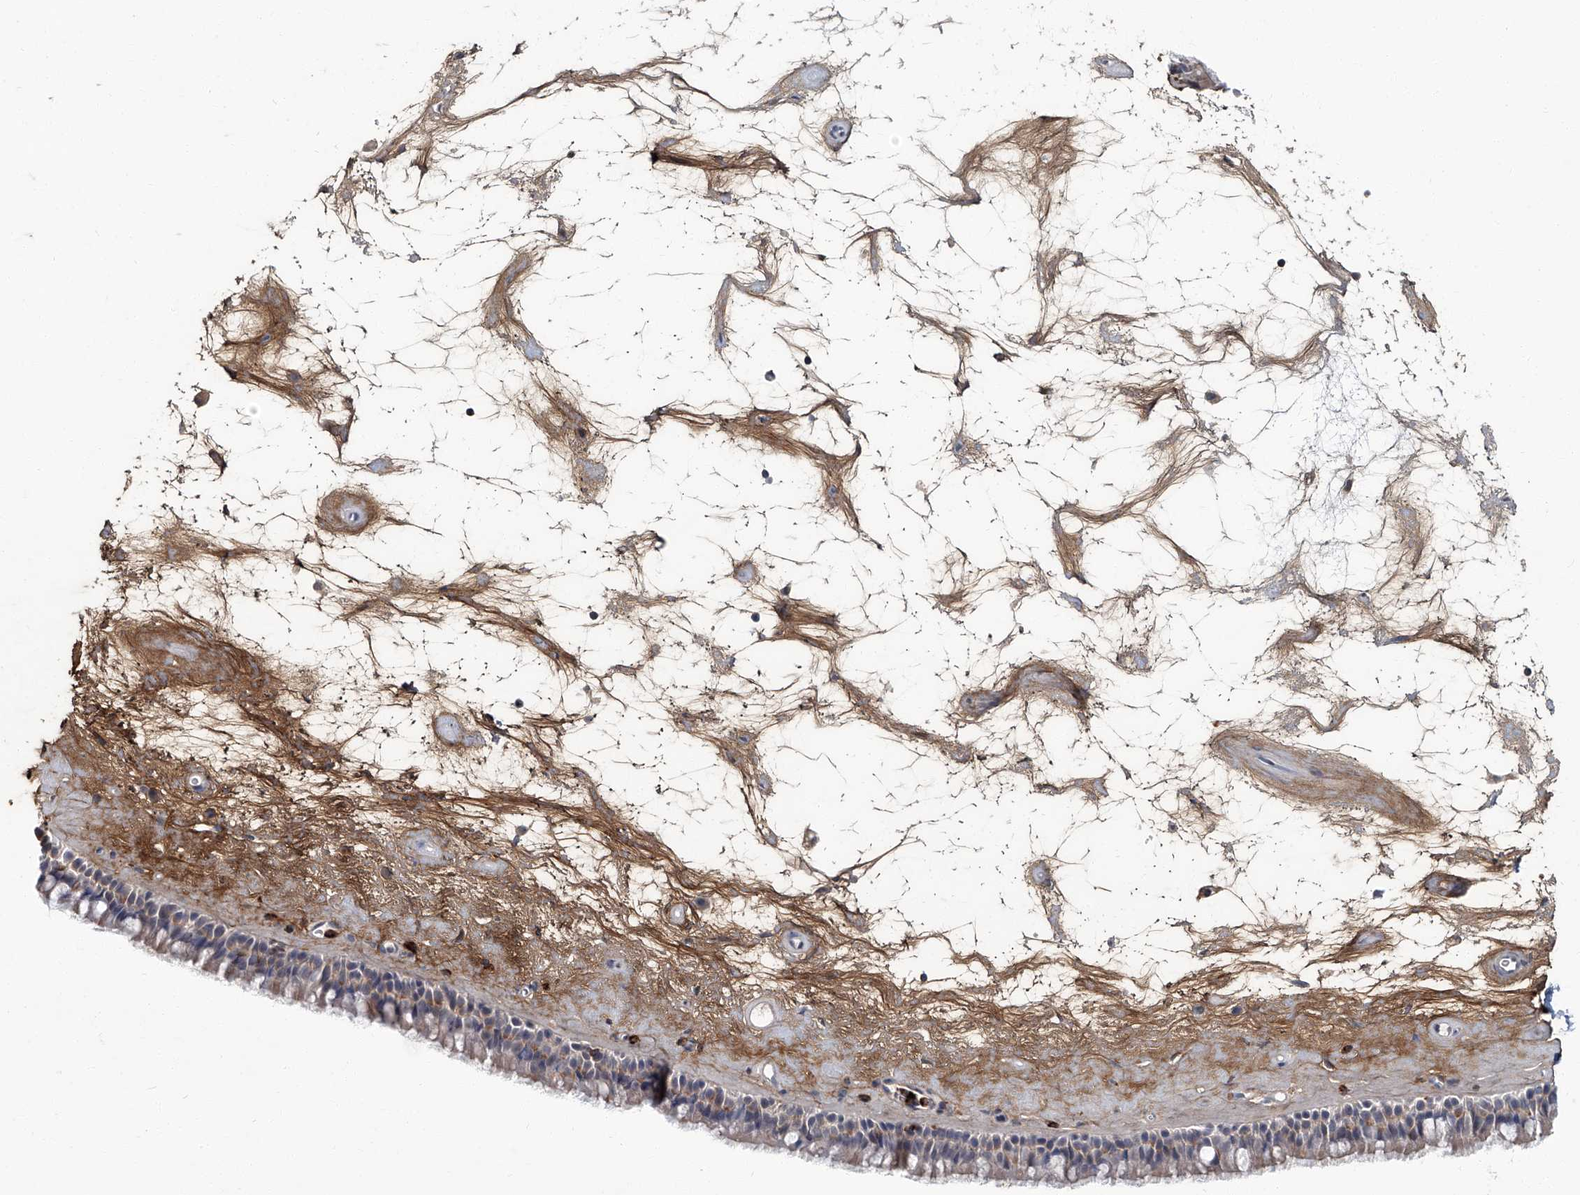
{"staining": {"intensity": "weak", "quantity": "25%-75%", "location": "cytoplasmic/membranous"}, "tissue": "nasopharynx", "cell_type": "Respiratory epithelial cells", "image_type": "normal", "snomed": [{"axis": "morphology", "description": "Normal tissue, NOS"}, {"axis": "topography", "description": "Nasopharynx"}], "caption": "Brown immunohistochemical staining in benign human nasopharynx demonstrates weak cytoplasmic/membranous staining in approximately 25%-75% of respiratory epithelial cells.", "gene": "AKNAD1", "patient": {"sex": "male", "age": 64}}